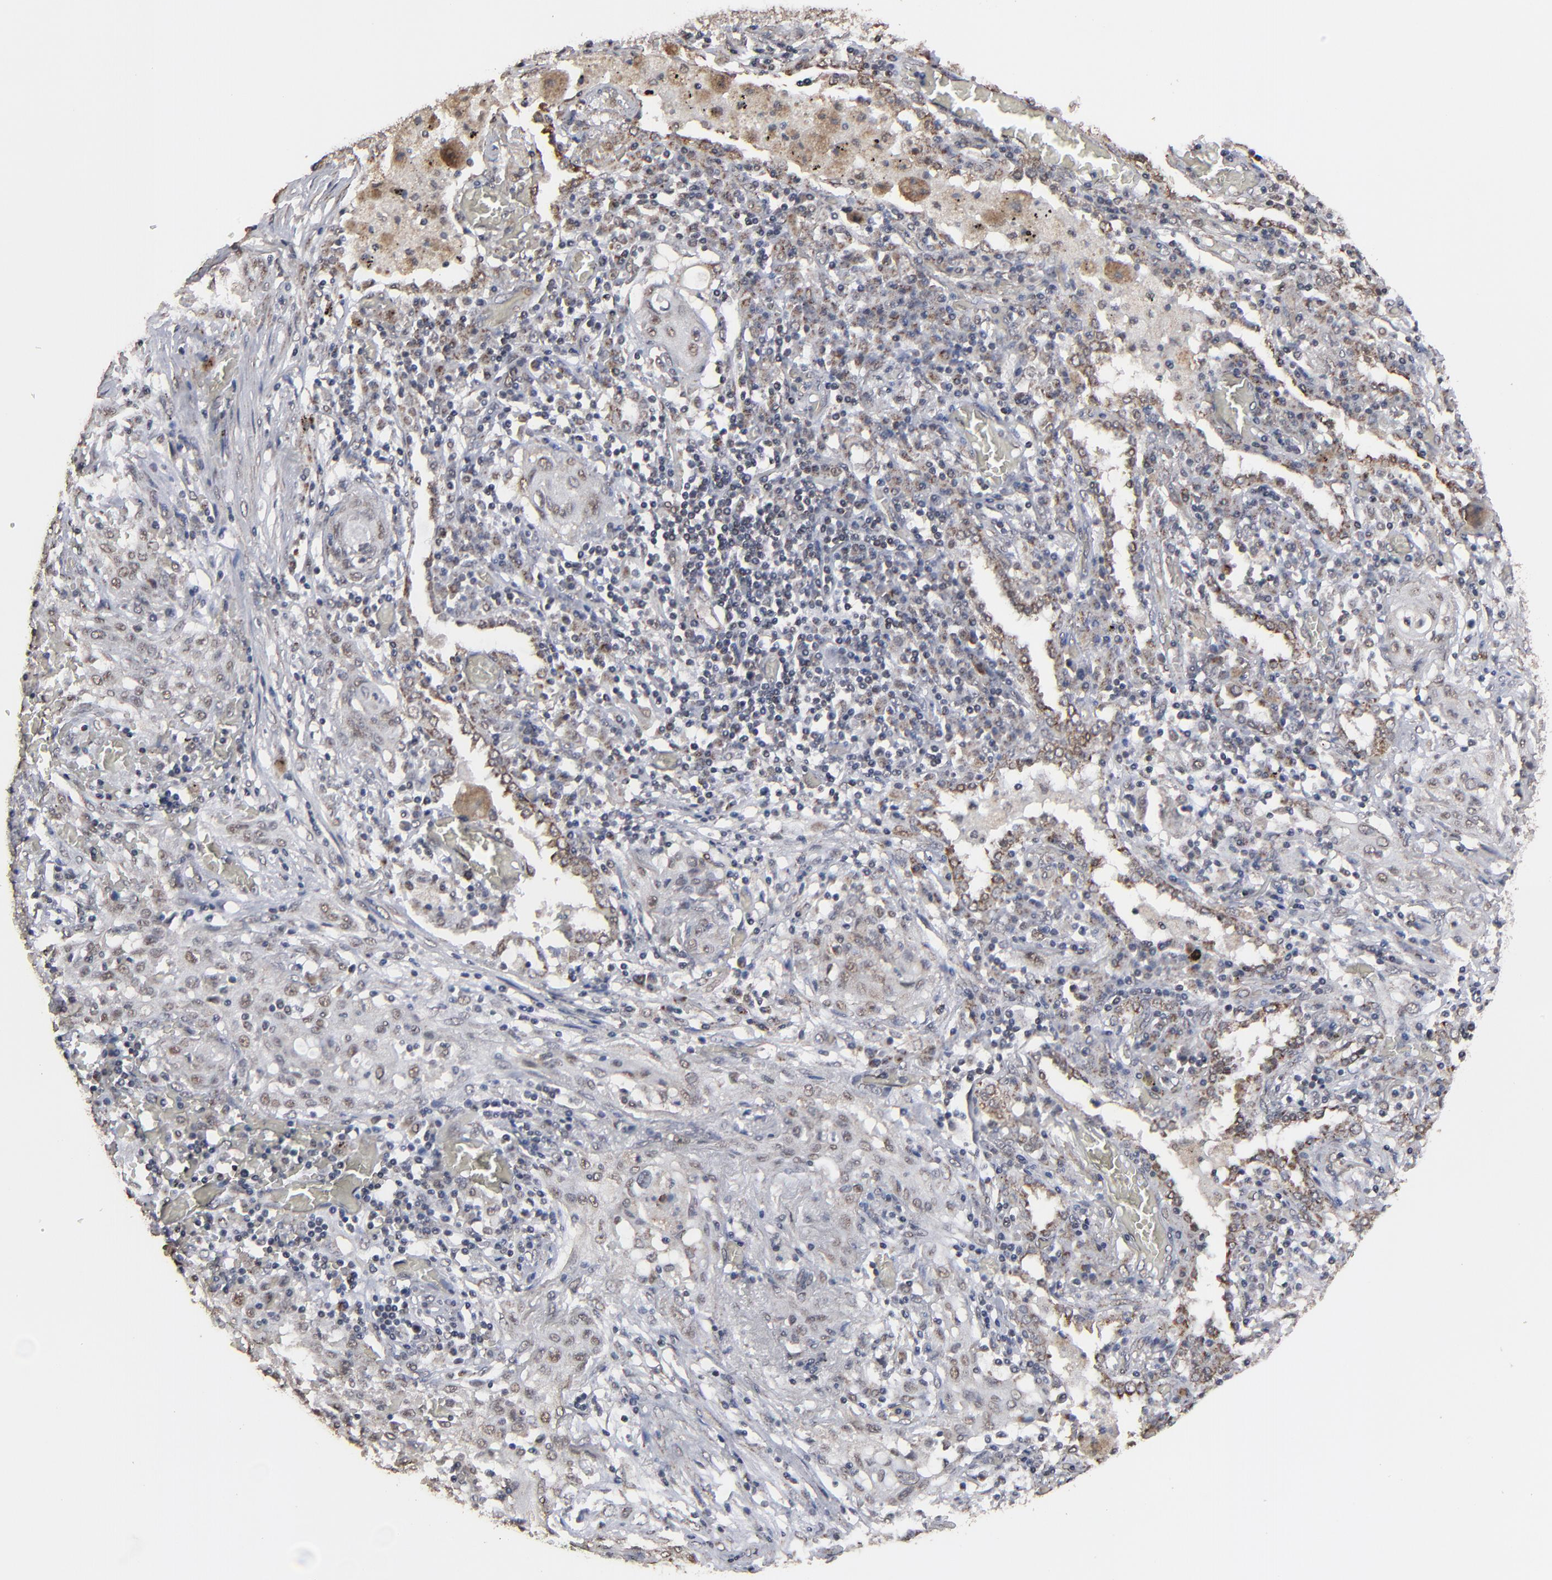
{"staining": {"intensity": "weak", "quantity": "25%-75%", "location": "cytoplasmic/membranous,nuclear"}, "tissue": "lung cancer", "cell_type": "Tumor cells", "image_type": "cancer", "snomed": [{"axis": "morphology", "description": "Squamous cell carcinoma, NOS"}, {"axis": "topography", "description": "Lung"}], "caption": "An image showing weak cytoplasmic/membranous and nuclear expression in approximately 25%-75% of tumor cells in lung squamous cell carcinoma, as visualized by brown immunohistochemical staining.", "gene": "BNIP3", "patient": {"sex": "female", "age": 47}}